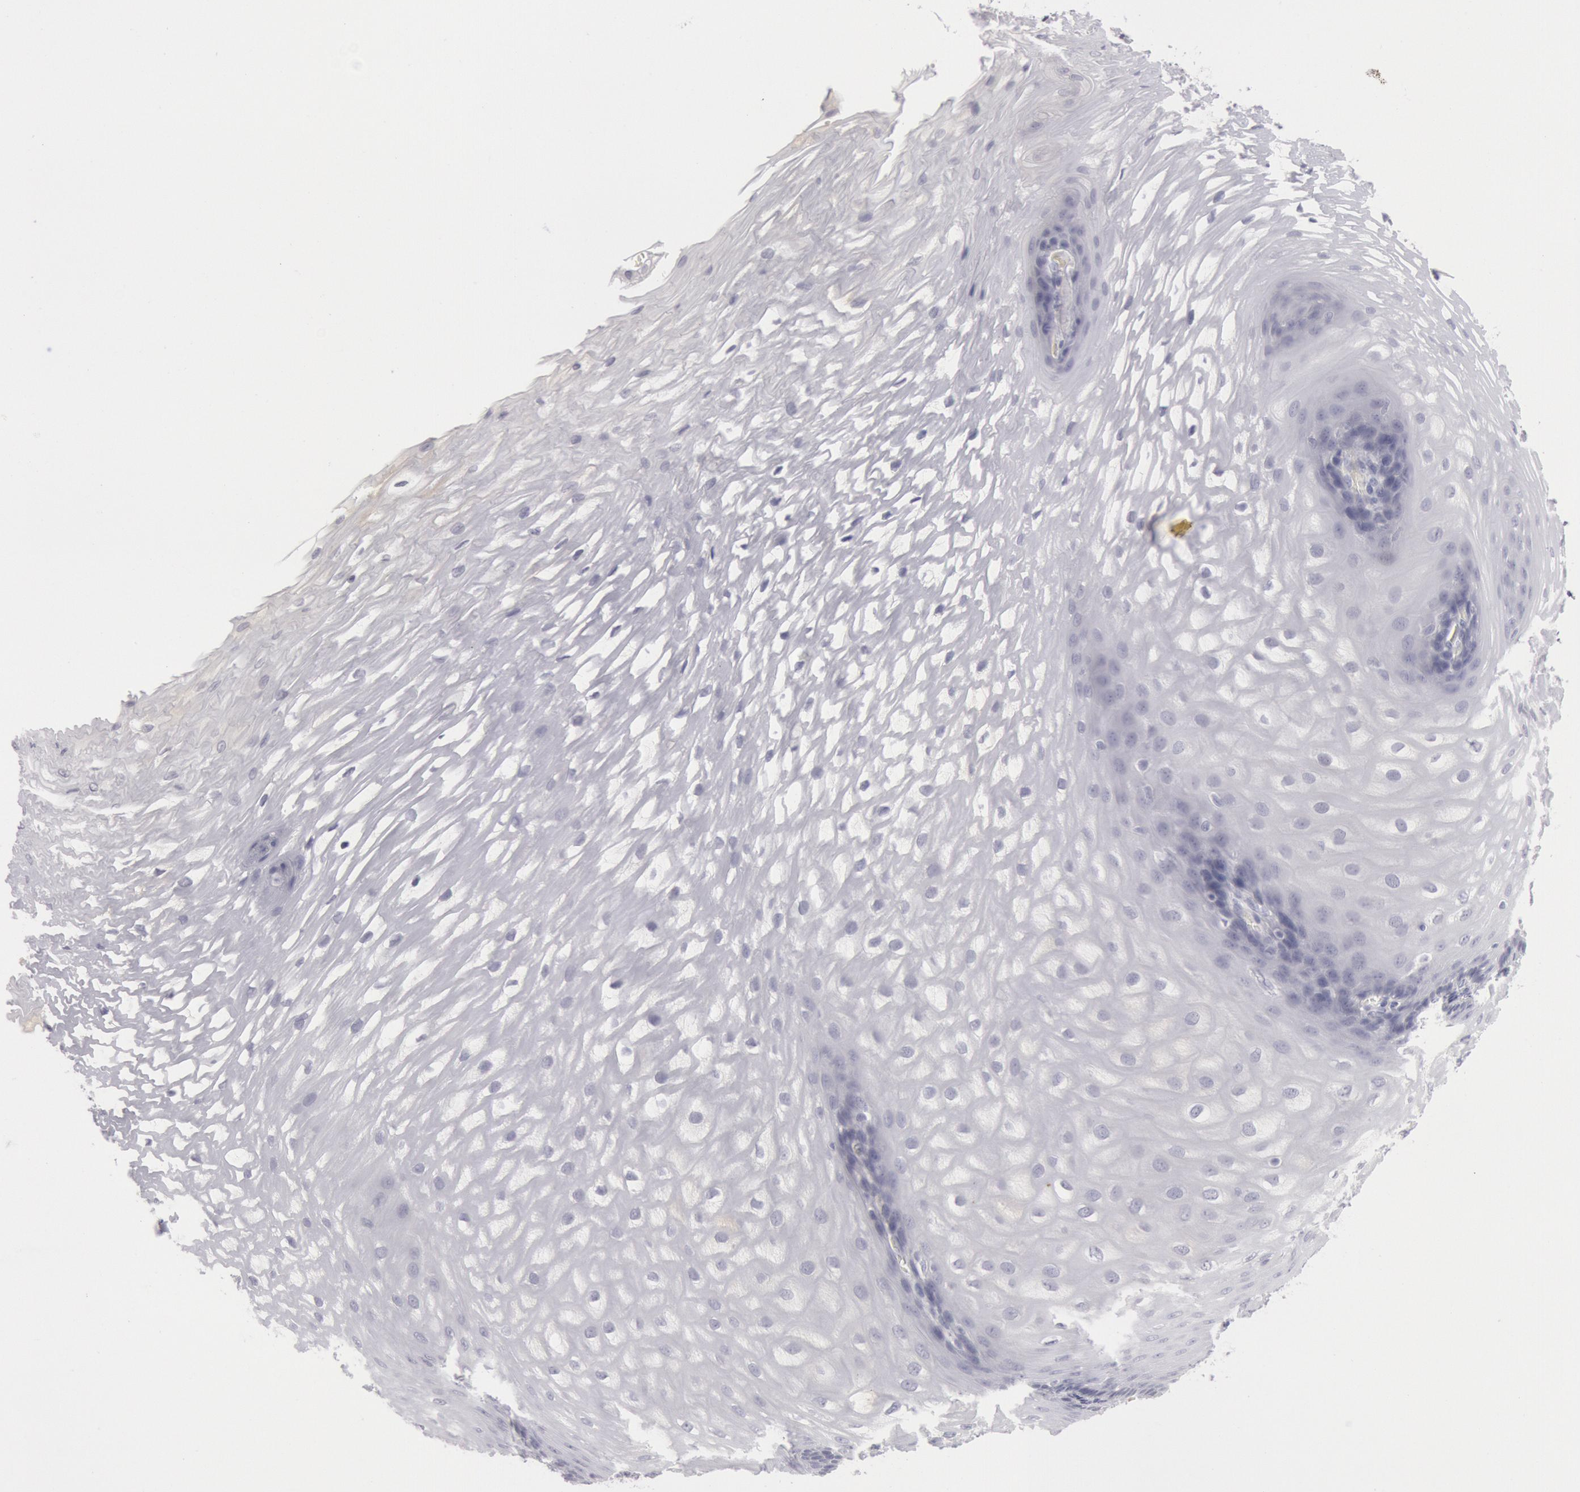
{"staining": {"intensity": "negative", "quantity": "none", "location": "none"}, "tissue": "esophagus", "cell_type": "Squamous epithelial cells", "image_type": "normal", "snomed": [{"axis": "morphology", "description": "Normal tissue, NOS"}, {"axis": "morphology", "description": "Adenocarcinoma, NOS"}, {"axis": "topography", "description": "Esophagus"}, {"axis": "topography", "description": "Stomach"}], "caption": "Squamous epithelial cells are negative for brown protein staining in normal esophagus. (Brightfield microscopy of DAB (3,3'-diaminobenzidine) IHC at high magnification).", "gene": "KRT16", "patient": {"sex": "male", "age": 62}}